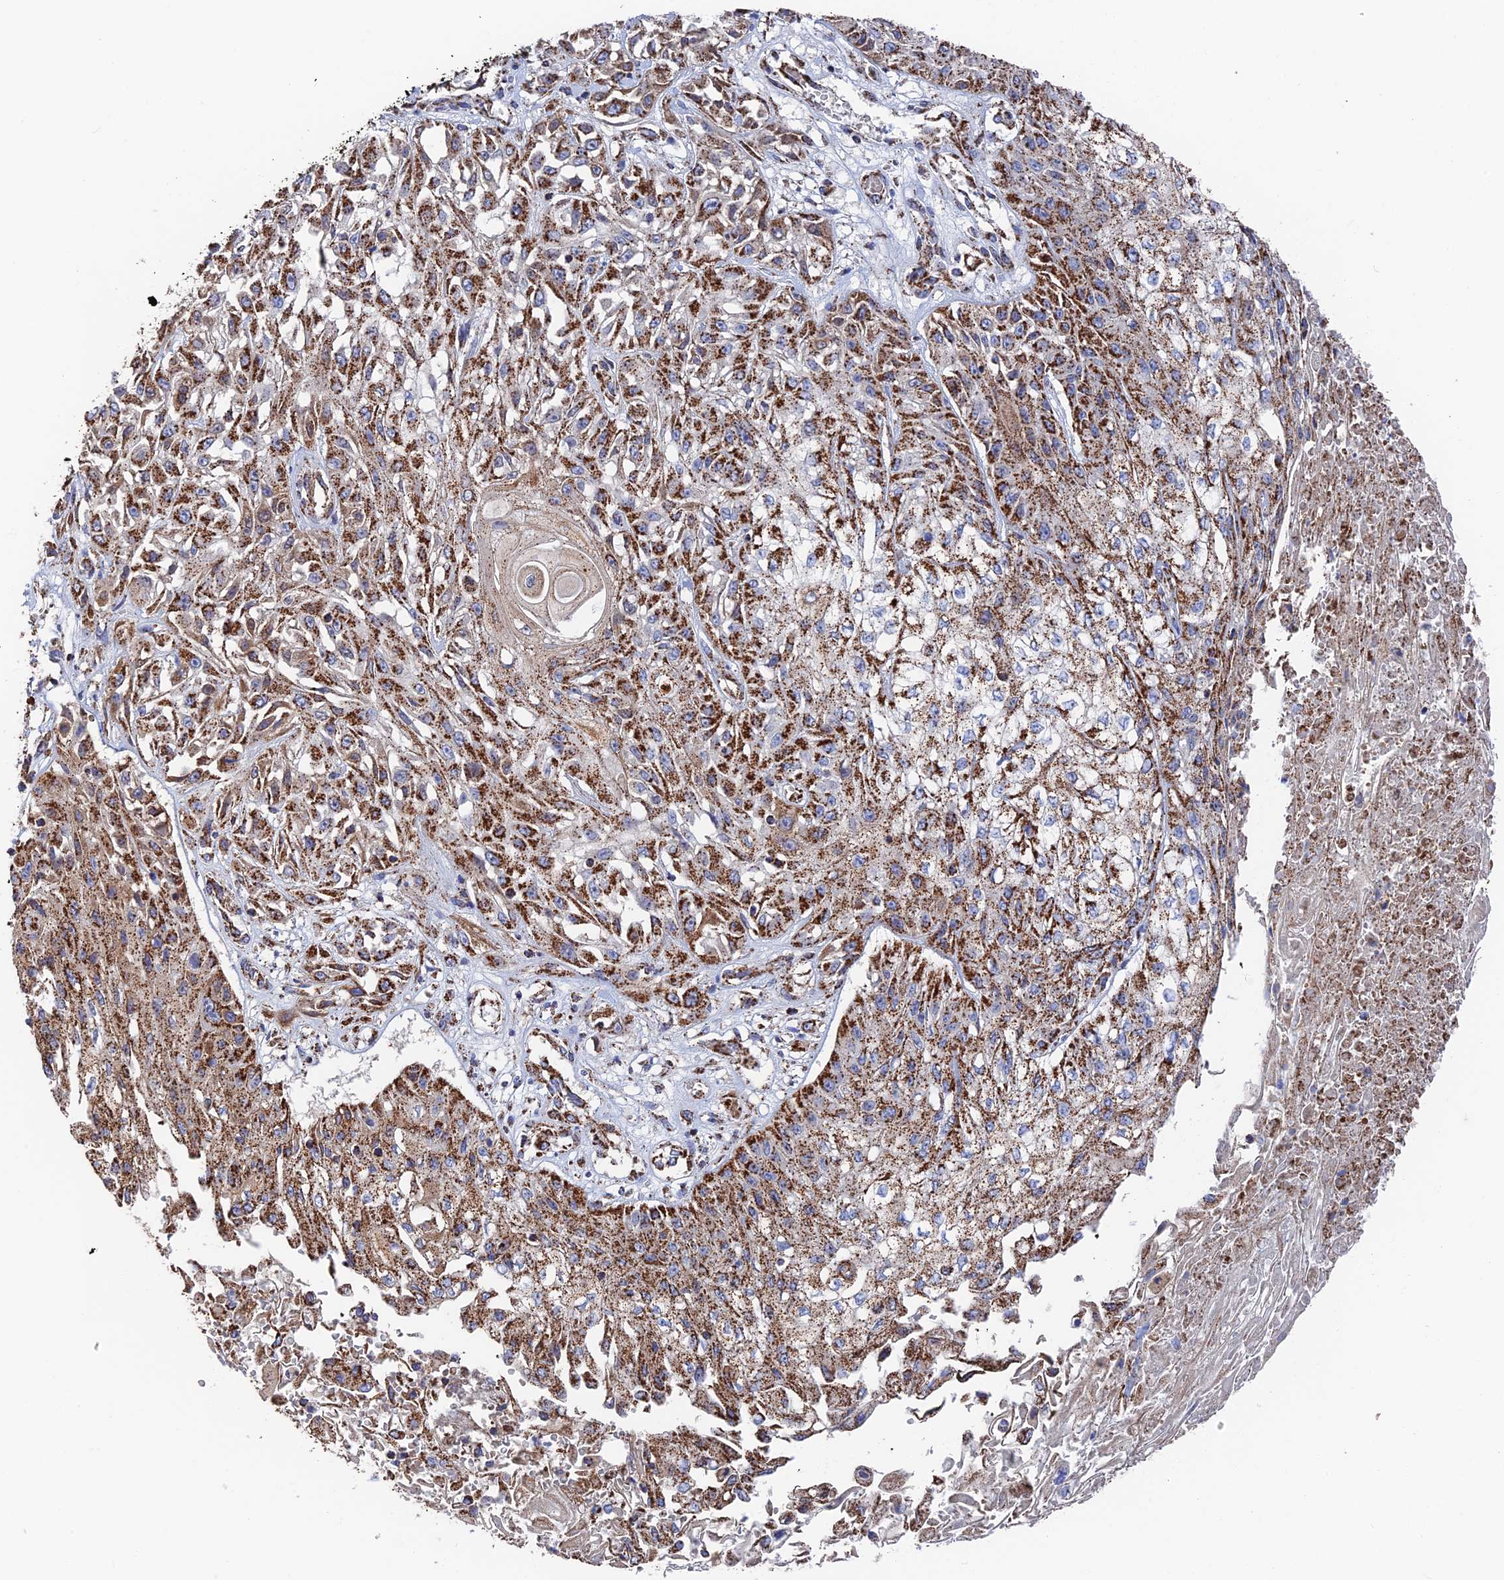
{"staining": {"intensity": "strong", "quantity": ">75%", "location": "cytoplasmic/membranous"}, "tissue": "skin cancer", "cell_type": "Tumor cells", "image_type": "cancer", "snomed": [{"axis": "morphology", "description": "Squamous cell carcinoma, NOS"}, {"axis": "morphology", "description": "Squamous cell carcinoma, metastatic, NOS"}, {"axis": "topography", "description": "Skin"}, {"axis": "topography", "description": "Lymph node"}], "caption": "Protein staining by immunohistochemistry (IHC) exhibits strong cytoplasmic/membranous expression in about >75% of tumor cells in skin cancer (metastatic squamous cell carcinoma).", "gene": "HAUS8", "patient": {"sex": "male", "age": 75}}